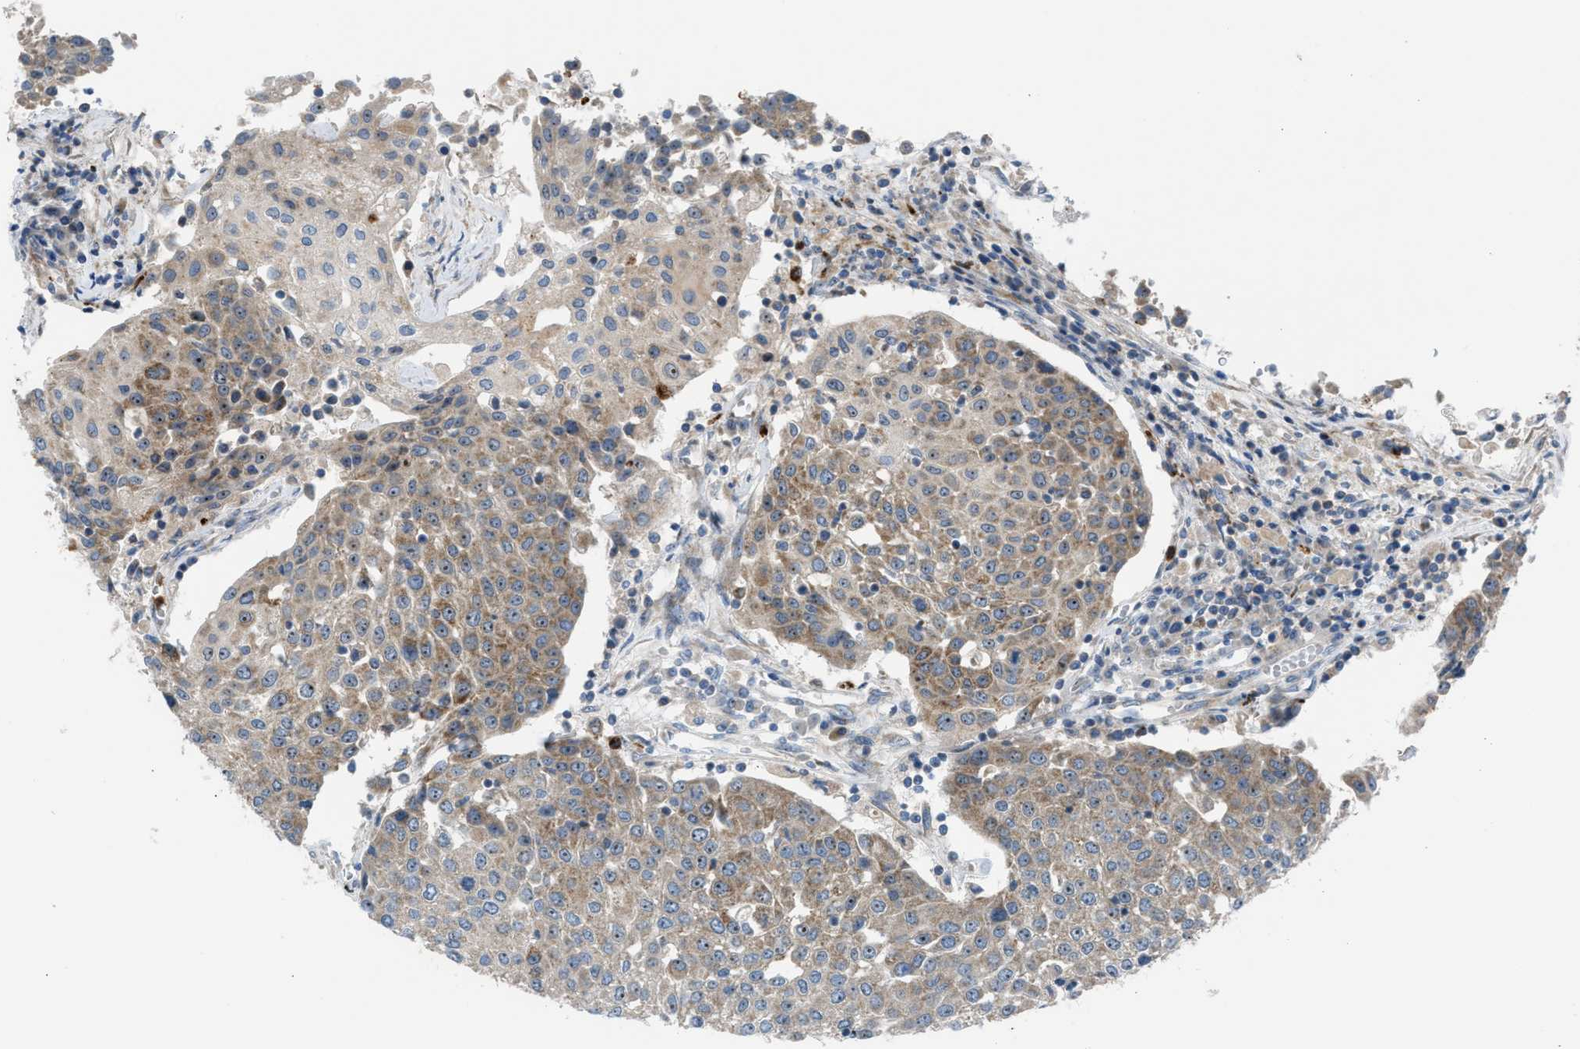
{"staining": {"intensity": "moderate", "quantity": ">75%", "location": "cytoplasmic/membranous,nuclear"}, "tissue": "urothelial cancer", "cell_type": "Tumor cells", "image_type": "cancer", "snomed": [{"axis": "morphology", "description": "Urothelial carcinoma, High grade"}, {"axis": "topography", "description": "Urinary bladder"}], "caption": "DAB (3,3'-diaminobenzidine) immunohistochemical staining of high-grade urothelial carcinoma shows moderate cytoplasmic/membranous and nuclear protein positivity in approximately >75% of tumor cells.", "gene": "TPH1", "patient": {"sex": "female", "age": 85}}